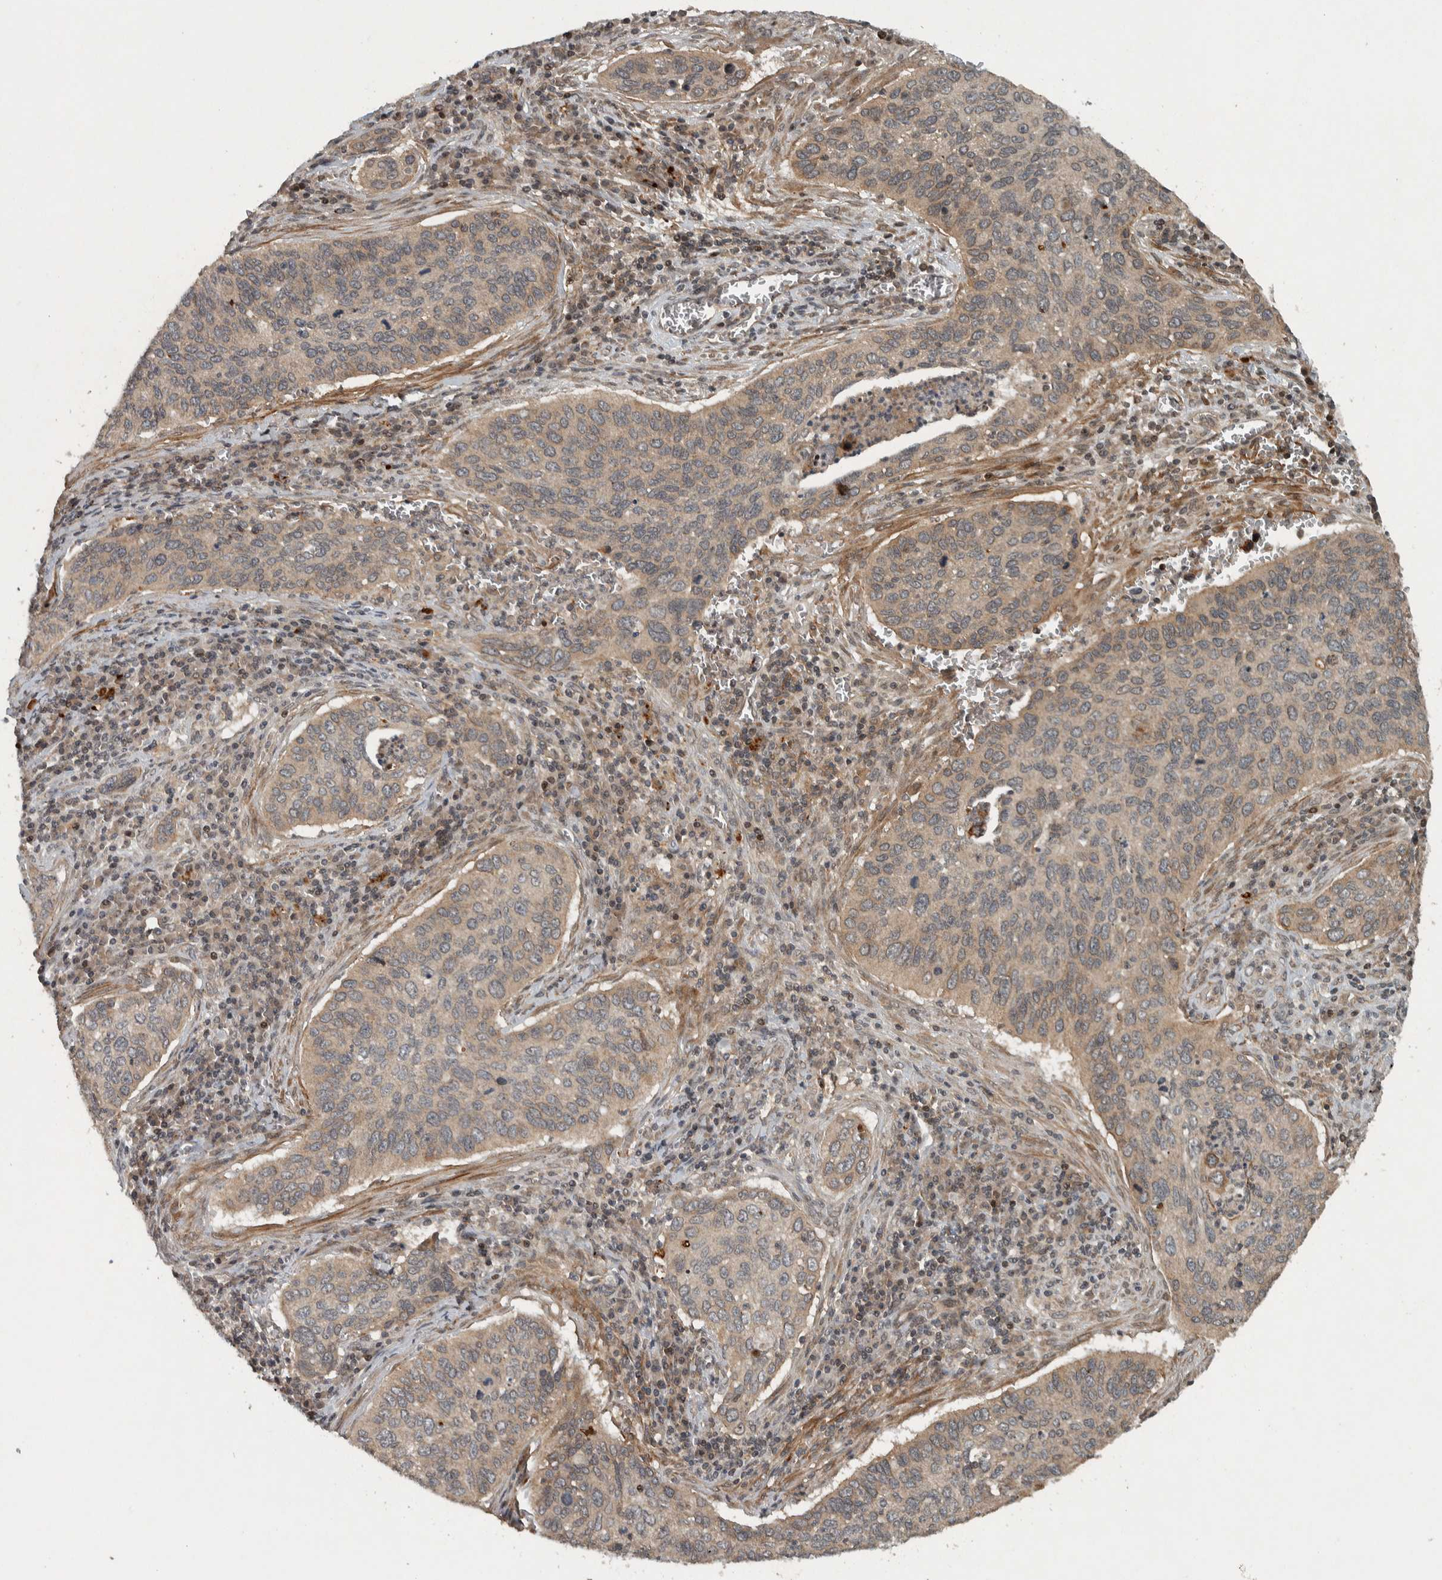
{"staining": {"intensity": "weak", "quantity": "<25%", "location": "cytoplasmic/membranous"}, "tissue": "cervical cancer", "cell_type": "Tumor cells", "image_type": "cancer", "snomed": [{"axis": "morphology", "description": "Squamous cell carcinoma, NOS"}, {"axis": "topography", "description": "Cervix"}], "caption": "Immunohistochemical staining of human cervical cancer reveals no significant staining in tumor cells.", "gene": "KIFAP3", "patient": {"sex": "female", "age": 53}}